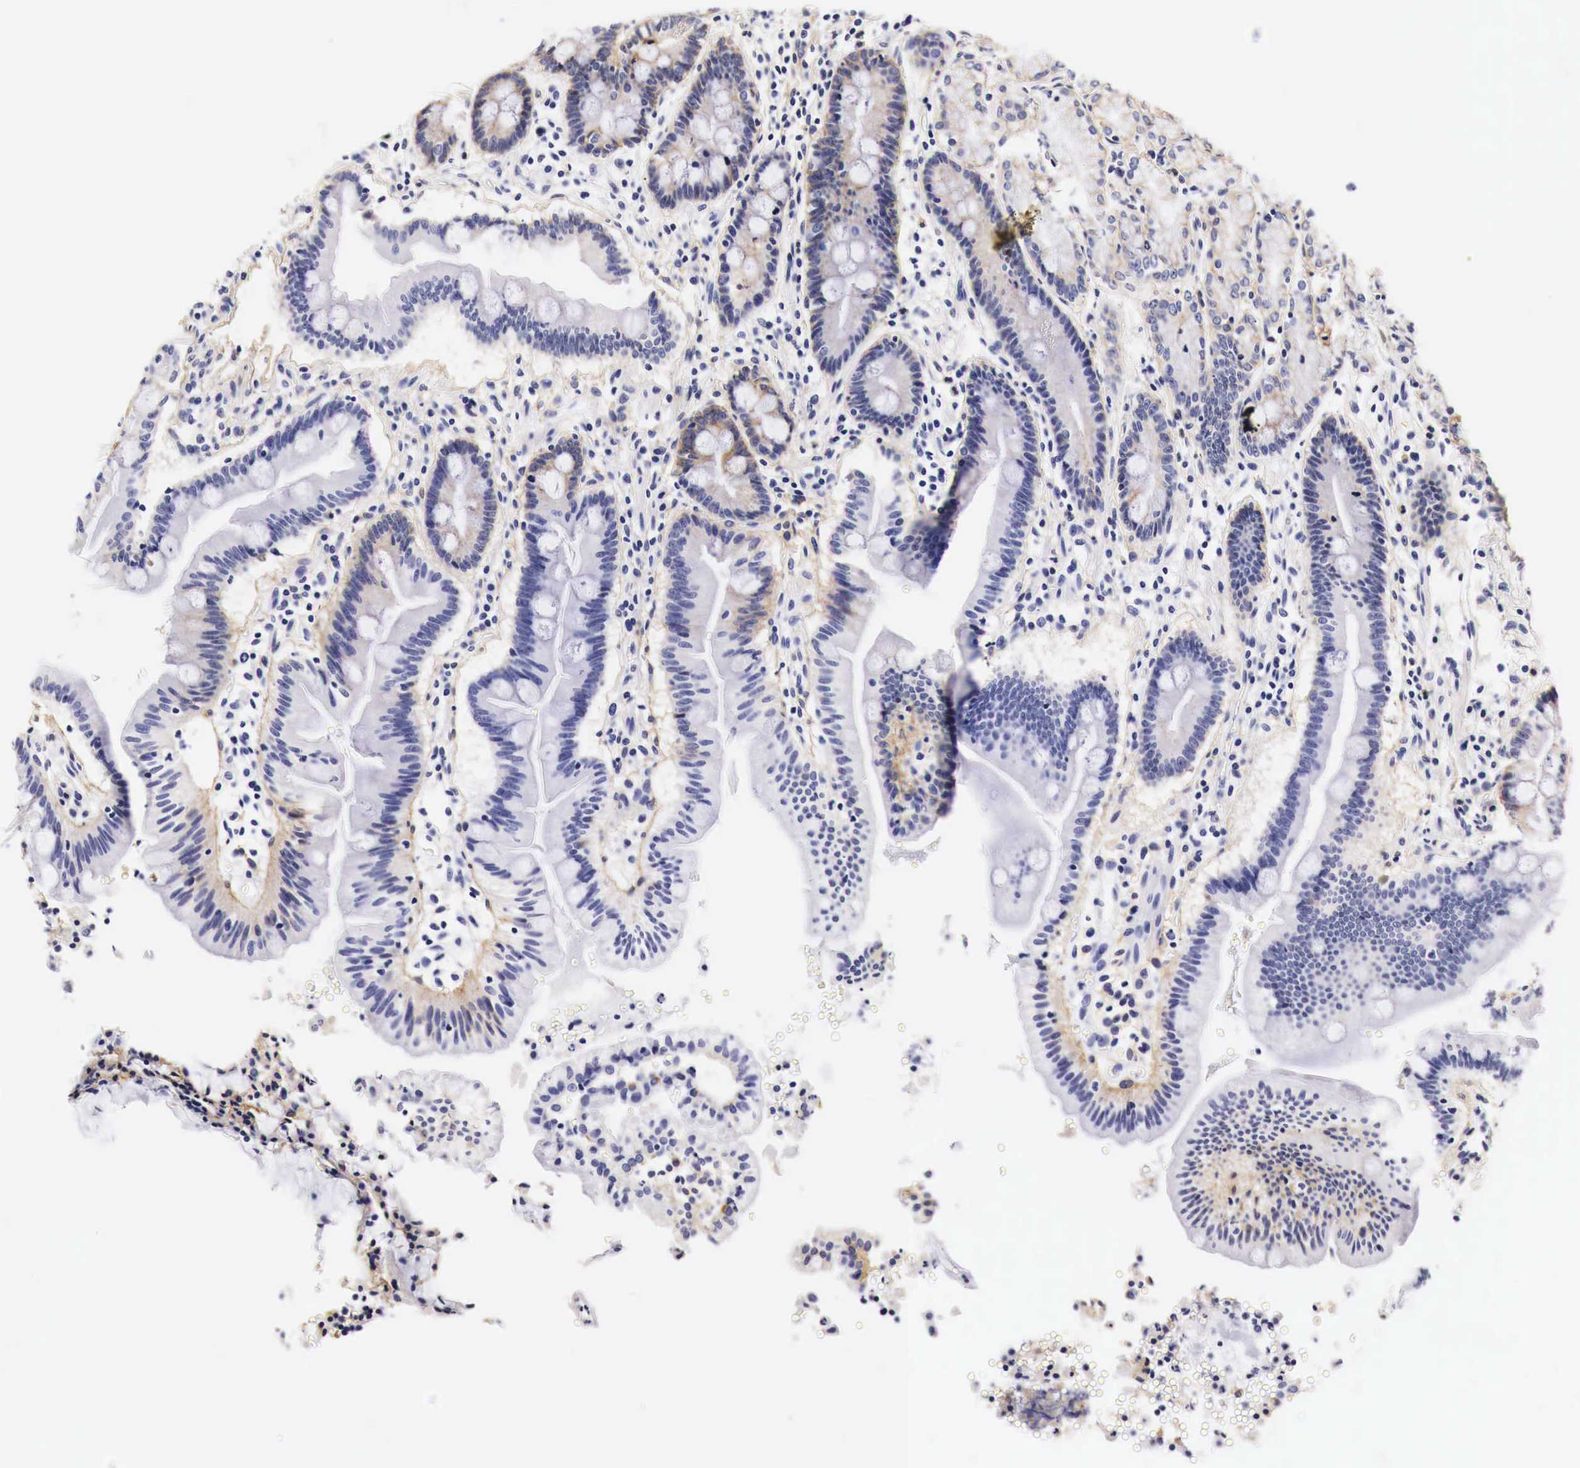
{"staining": {"intensity": "weak", "quantity": "<25%", "location": "cytoplasmic/membranous"}, "tissue": "duodenum", "cell_type": "Glandular cells", "image_type": "normal", "snomed": [{"axis": "morphology", "description": "Normal tissue, NOS"}, {"axis": "topography", "description": "Duodenum"}], "caption": "High power microscopy micrograph of an immunohistochemistry (IHC) micrograph of normal duodenum, revealing no significant positivity in glandular cells. (Immunohistochemistry (ihc), brightfield microscopy, high magnification).", "gene": "EGFR", "patient": {"sex": "female", "age": 77}}